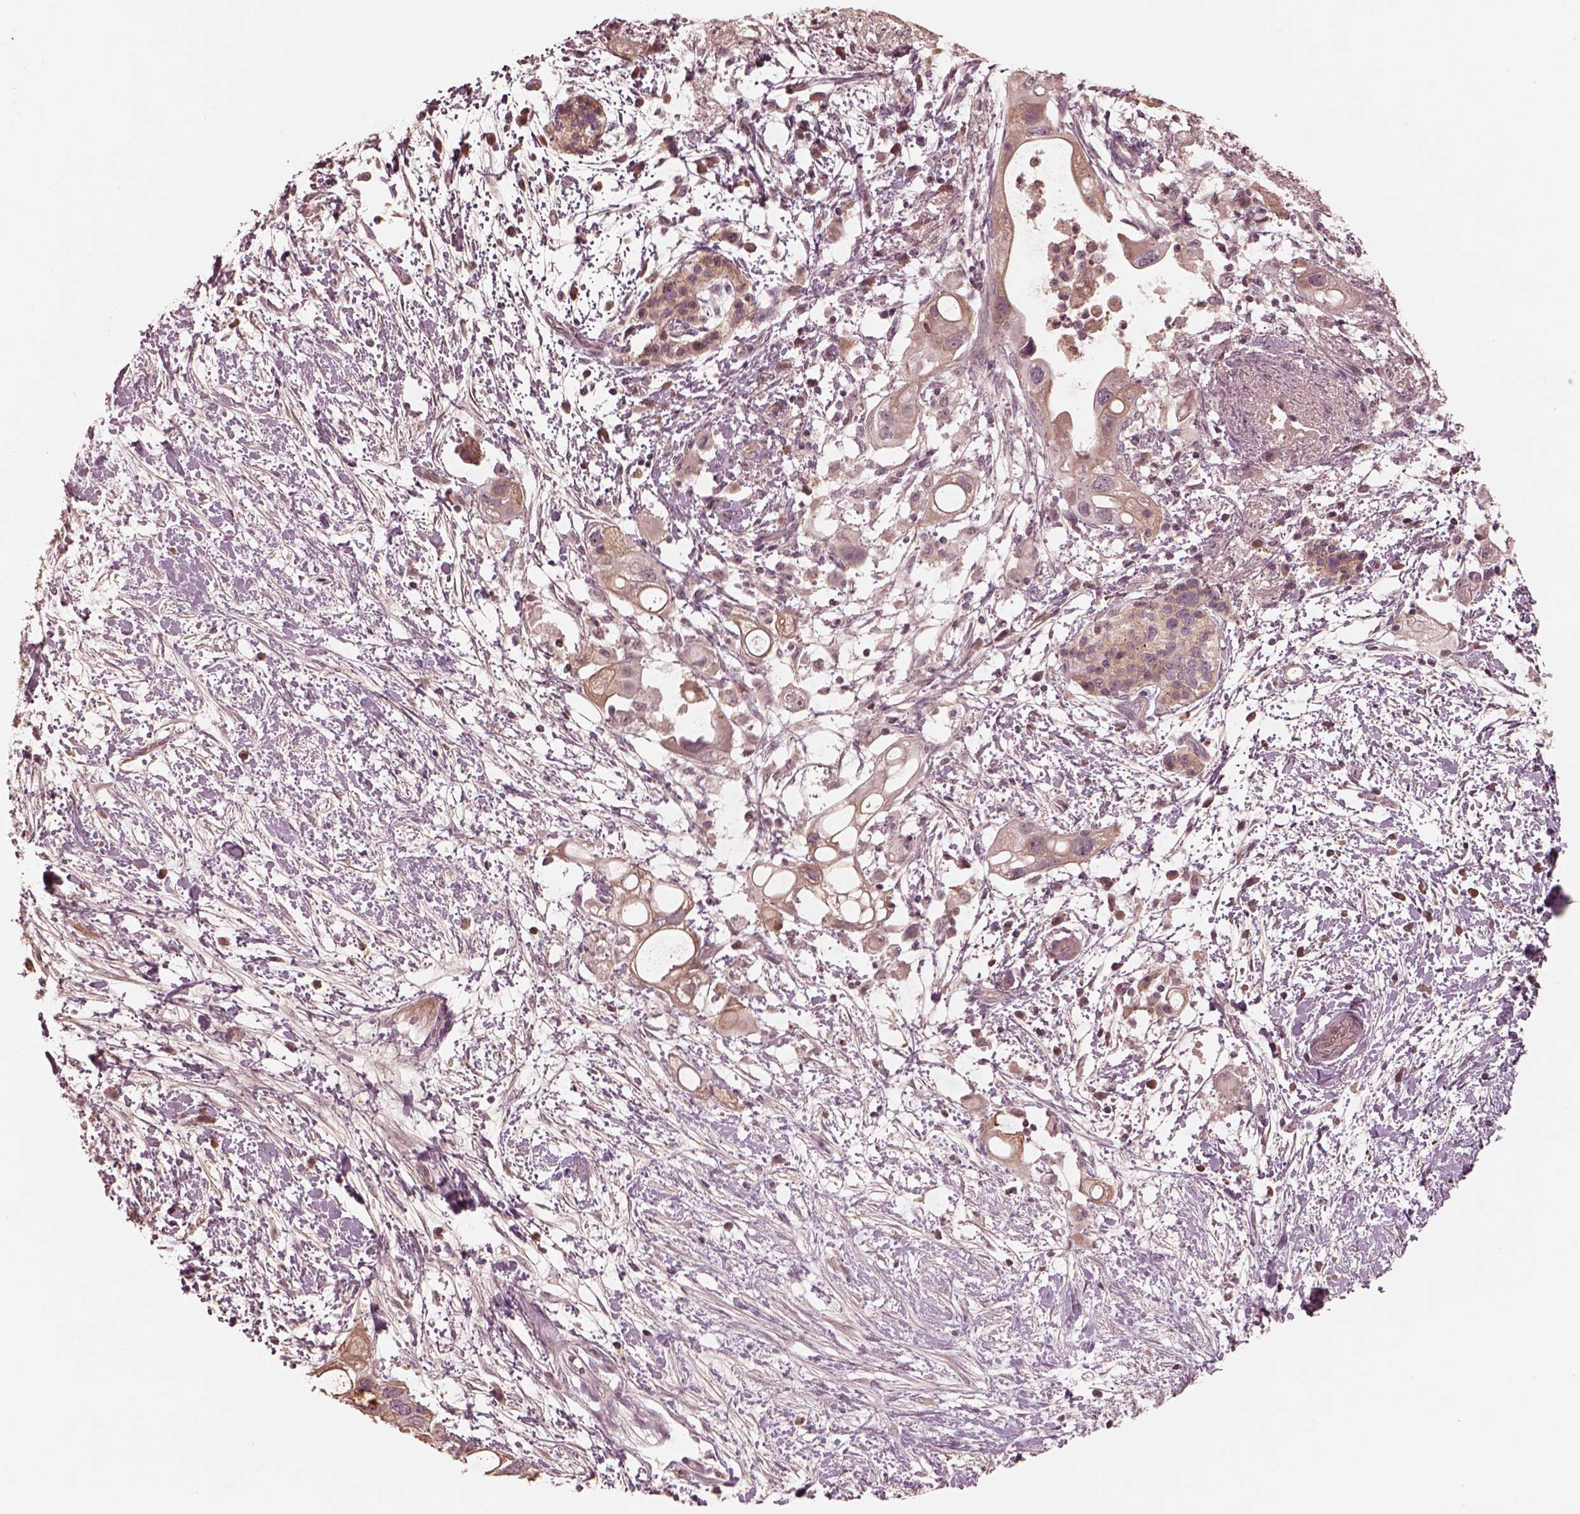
{"staining": {"intensity": "weak", "quantity": "25%-75%", "location": "cytoplasmic/membranous"}, "tissue": "pancreatic cancer", "cell_type": "Tumor cells", "image_type": "cancer", "snomed": [{"axis": "morphology", "description": "Adenocarcinoma, NOS"}, {"axis": "topography", "description": "Pancreas"}], "caption": "Pancreatic cancer (adenocarcinoma) was stained to show a protein in brown. There is low levels of weak cytoplasmic/membranous expression in approximately 25%-75% of tumor cells.", "gene": "TF", "patient": {"sex": "female", "age": 72}}